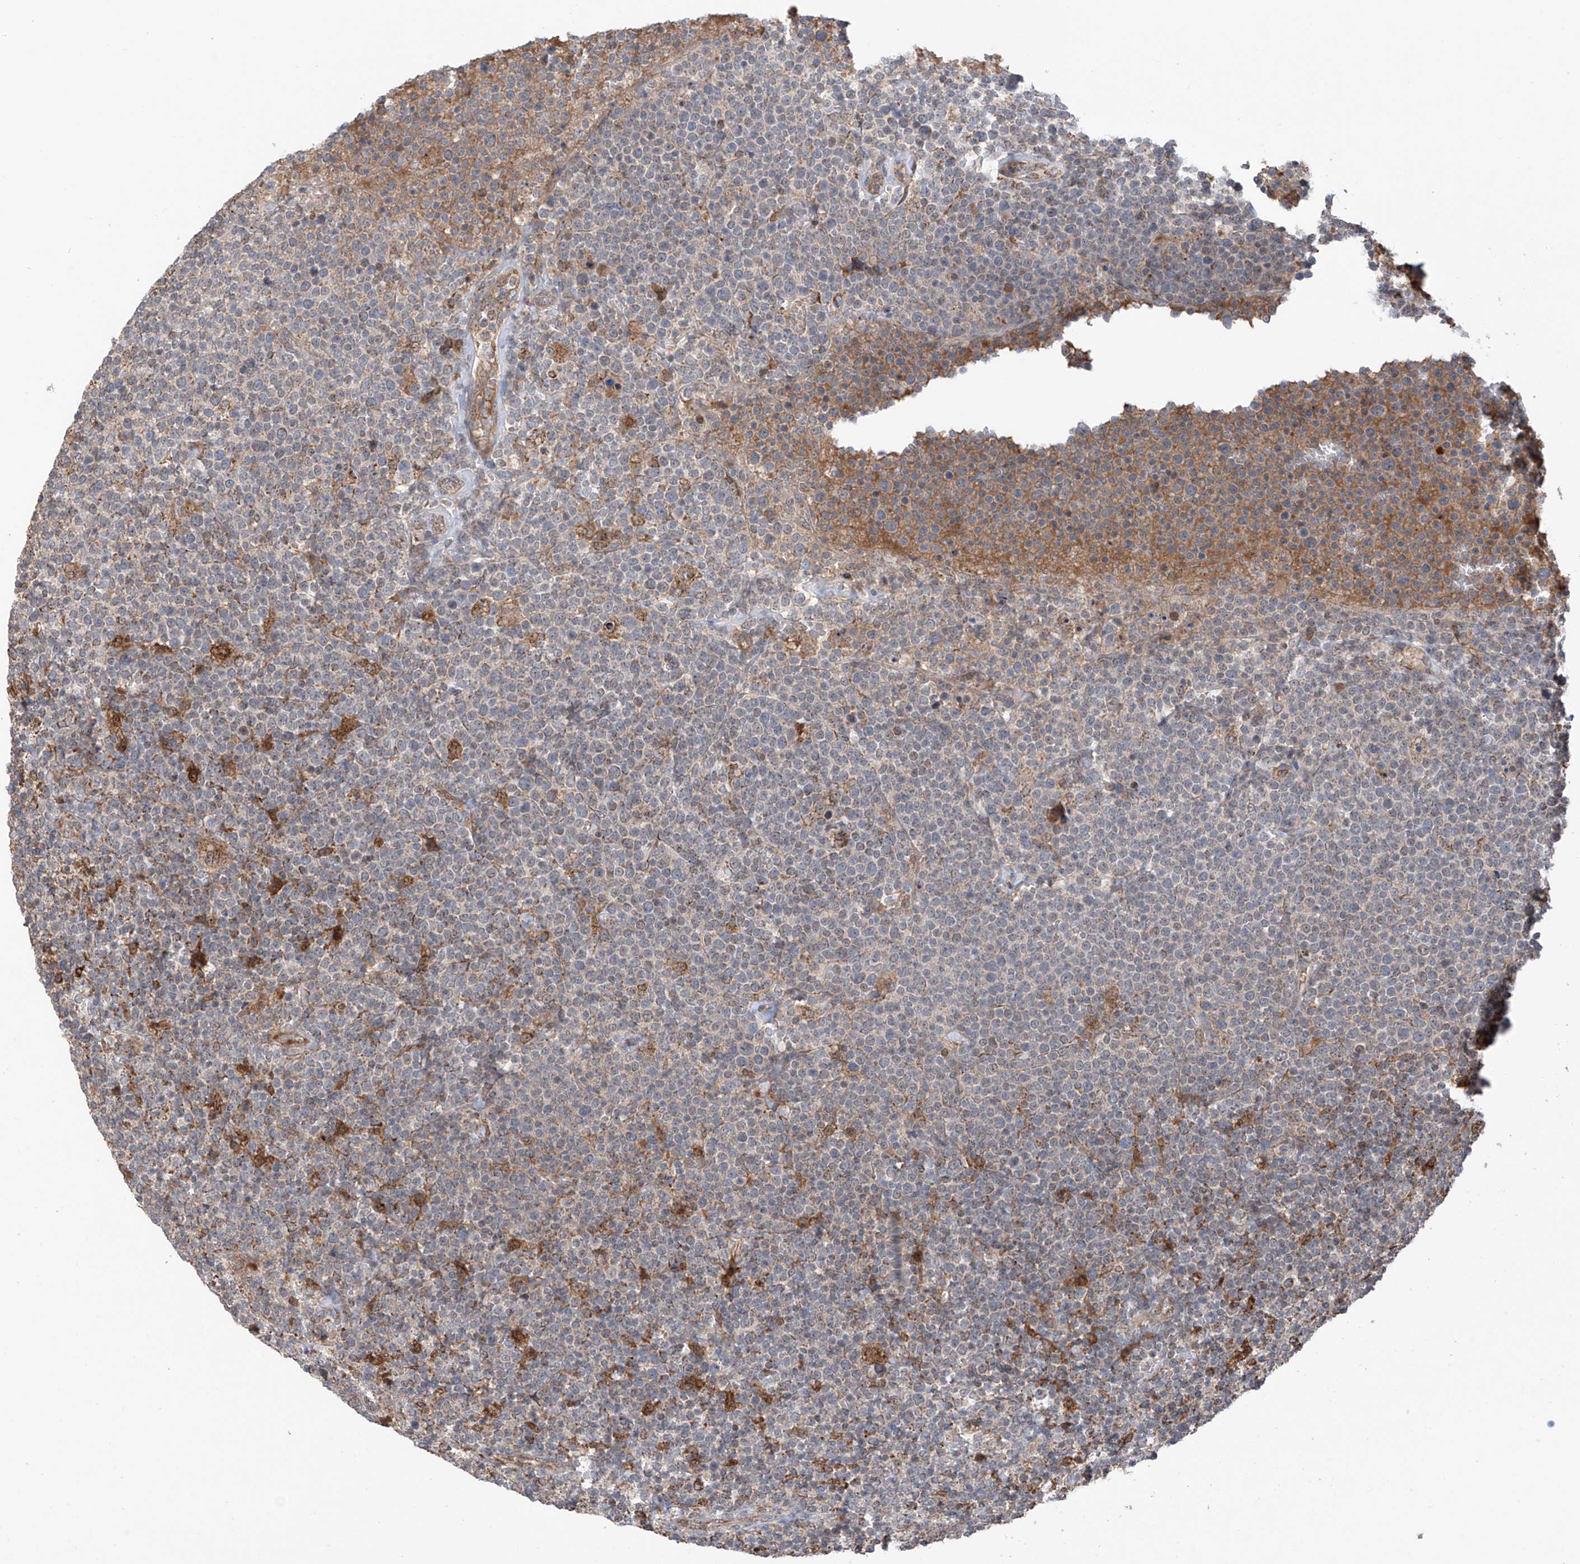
{"staining": {"intensity": "negative", "quantity": "none", "location": "none"}, "tissue": "lymphoma", "cell_type": "Tumor cells", "image_type": "cancer", "snomed": [{"axis": "morphology", "description": "Malignant lymphoma, non-Hodgkin's type, High grade"}, {"axis": "topography", "description": "Lymph node"}], "caption": "This is an IHC histopathology image of lymphoma. There is no positivity in tumor cells.", "gene": "SAMD3", "patient": {"sex": "male", "age": 61}}